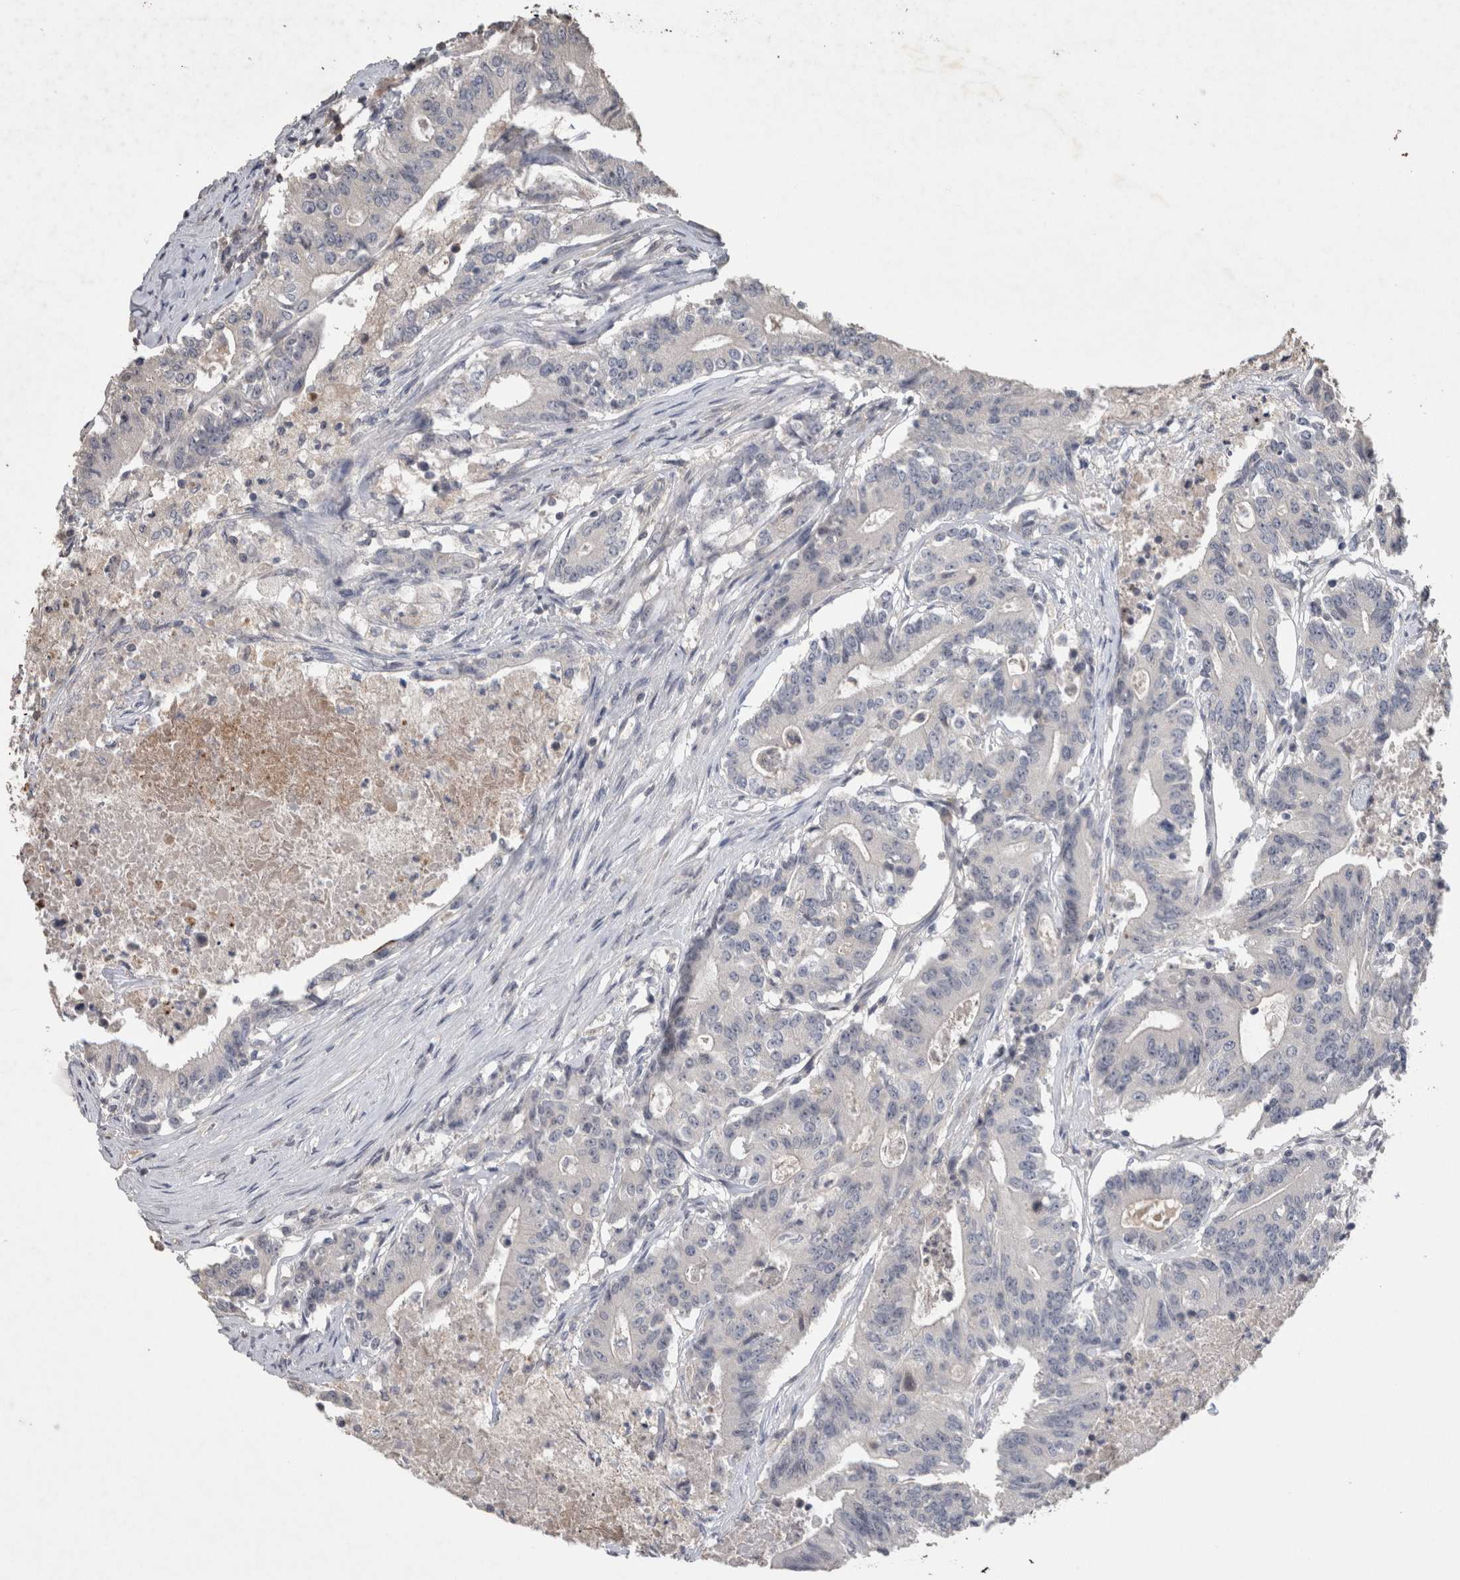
{"staining": {"intensity": "negative", "quantity": "none", "location": "none"}, "tissue": "colorectal cancer", "cell_type": "Tumor cells", "image_type": "cancer", "snomed": [{"axis": "morphology", "description": "Adenocarcinoma, NOS"}, {"axis": "topography", "description": "Colon"}], "caption": "Immunohistochemical staining of human colorectal cancer (adenocarcinoma) displays no significant expression in tumor cells.", "gene": "TRIM5", "patient": {"sex": "female", "age": 77}}